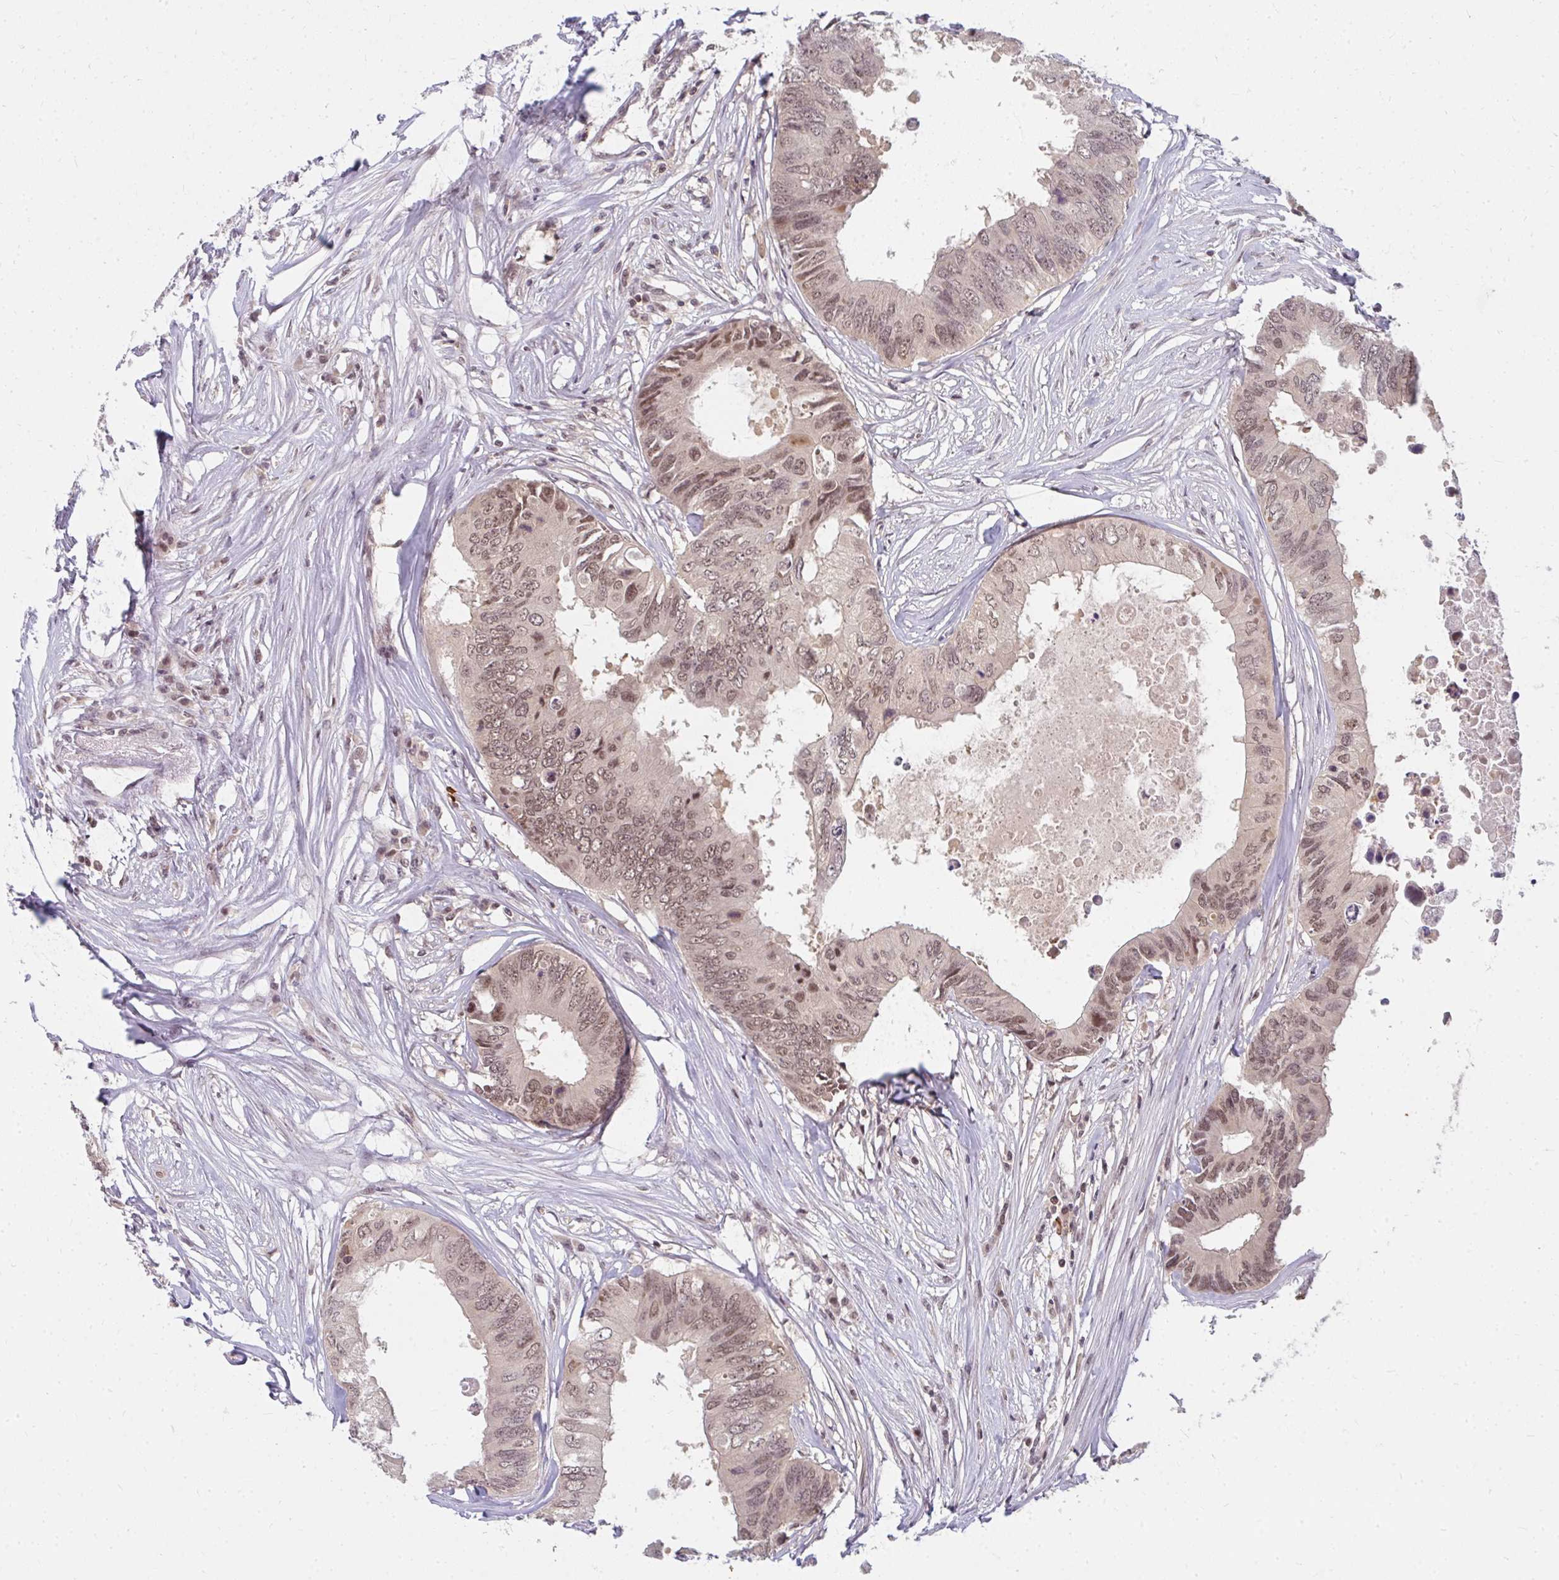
{"staining": {"intensity": "moderate", "quantity": ">75%", "location": "nuclear"}, "tissue": "colorectal cancer", "cell_type": "Tumor cells", "image_type": "cancer", "snomed": [{"axis": "morphology", "description": "Adenocarcinoma, NOS"}, {"axis": "topography", "description": "Colon"}], "caption": "DAB immunohistochemical staining of colorectal cancer (adenocarcinoma) exhibits moderate nuclear protein positivity in approximately >75% of tumor cells.", "gene": "GTF3C6", "patient": {"sex": "male", "age": 71}}